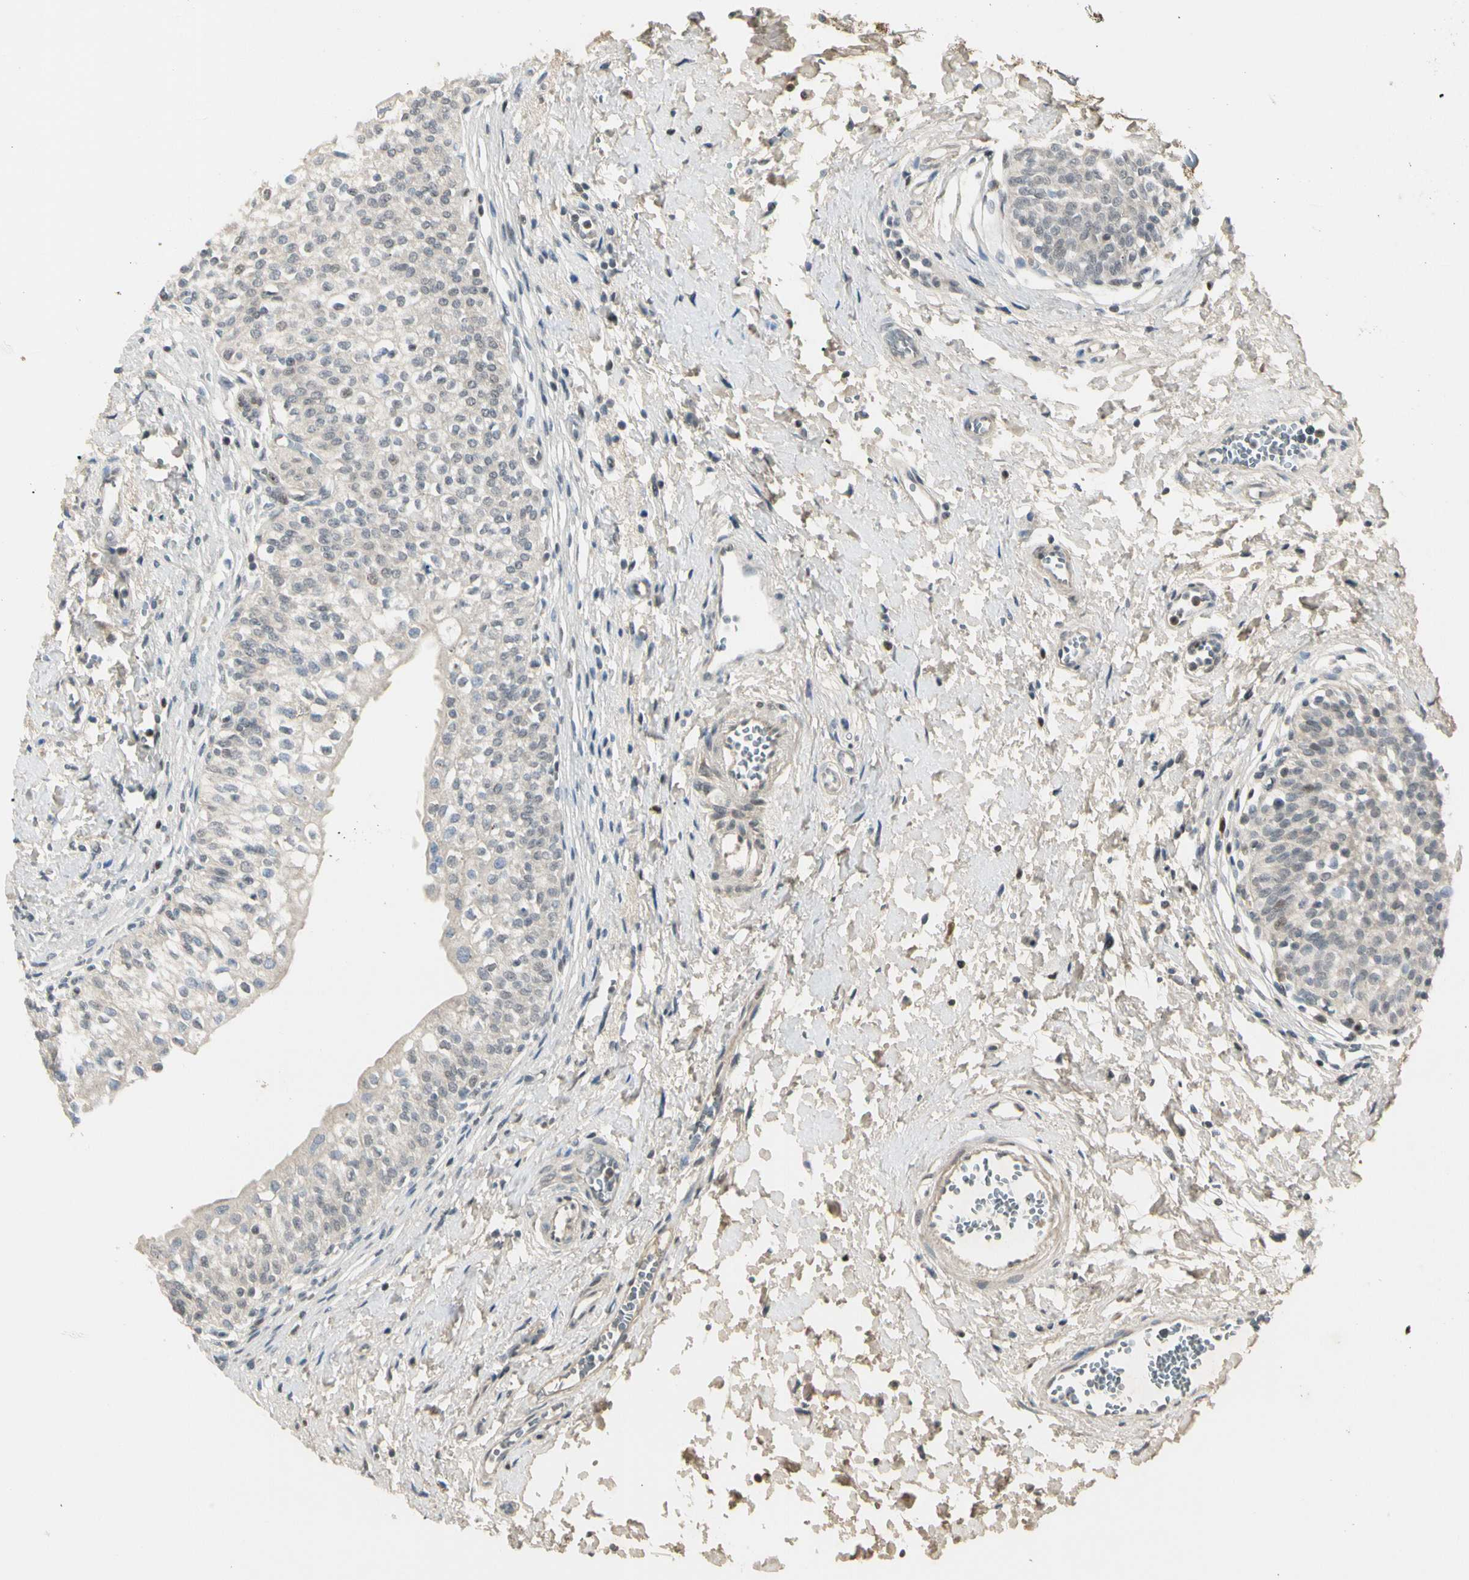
{"staining": {"intensity": "moderate", "quantity": "<25%", "location": "nuclear"}, "tissue": "urinary bladder", "cell_type": "Urothelial cells", "image_type": "normal", "snomed": [{"axis": "morphology", "description": "Normal tissue, NOS"}, {"axis": "topography", "description": "Urinary bladder"}], "caption": "IHC photomicrograph of normal urinary bladder stained for a protein (brown), which displays low levels of moderate nuclear positivity in approximately <25% of urothelial cells.", "gene": "GREM1", "patient": {"sex": "male", "age": 55}}